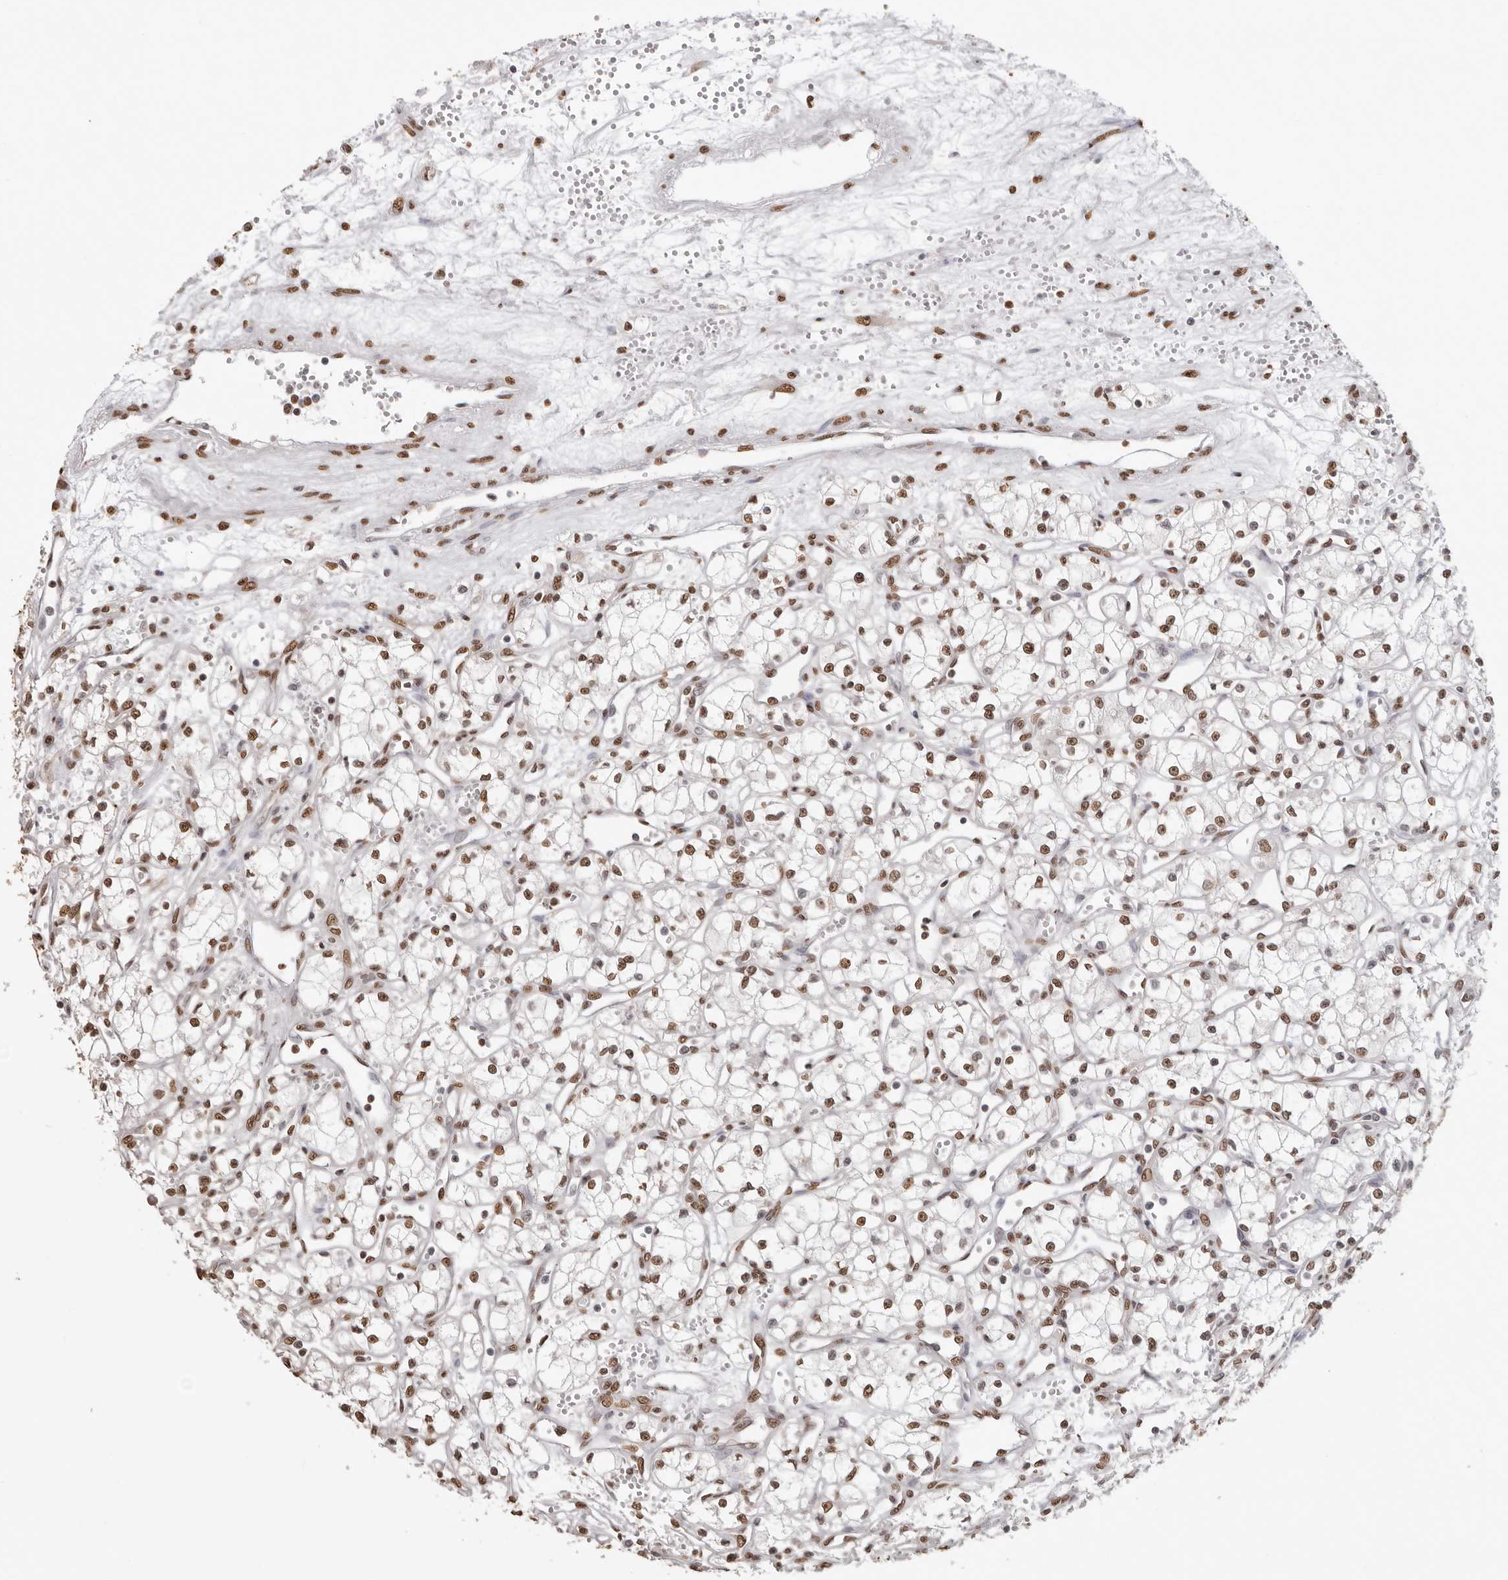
{"staining": {"intensity": "moderate", "quantity": ">75%", "location": "nuclear"}, "tissue": "renal cancer", "cell_type": "Tumor cells", "image_type": "cancer", "snomed": [{"axis": "morphology", "description": "Adenocarcinoma, NOS"}, {"axis": "topography", "description": "Kidney"}], "caption": "A high-resolution histopathology image shows immunohistochemistry (IHC) staining of adenocarcinoma (renal), which reveals moderate nuclear expression in approximately >75% of tumor cells.", "gene": "OLIG3", "patient": {"sex": "male", "age": 59}}